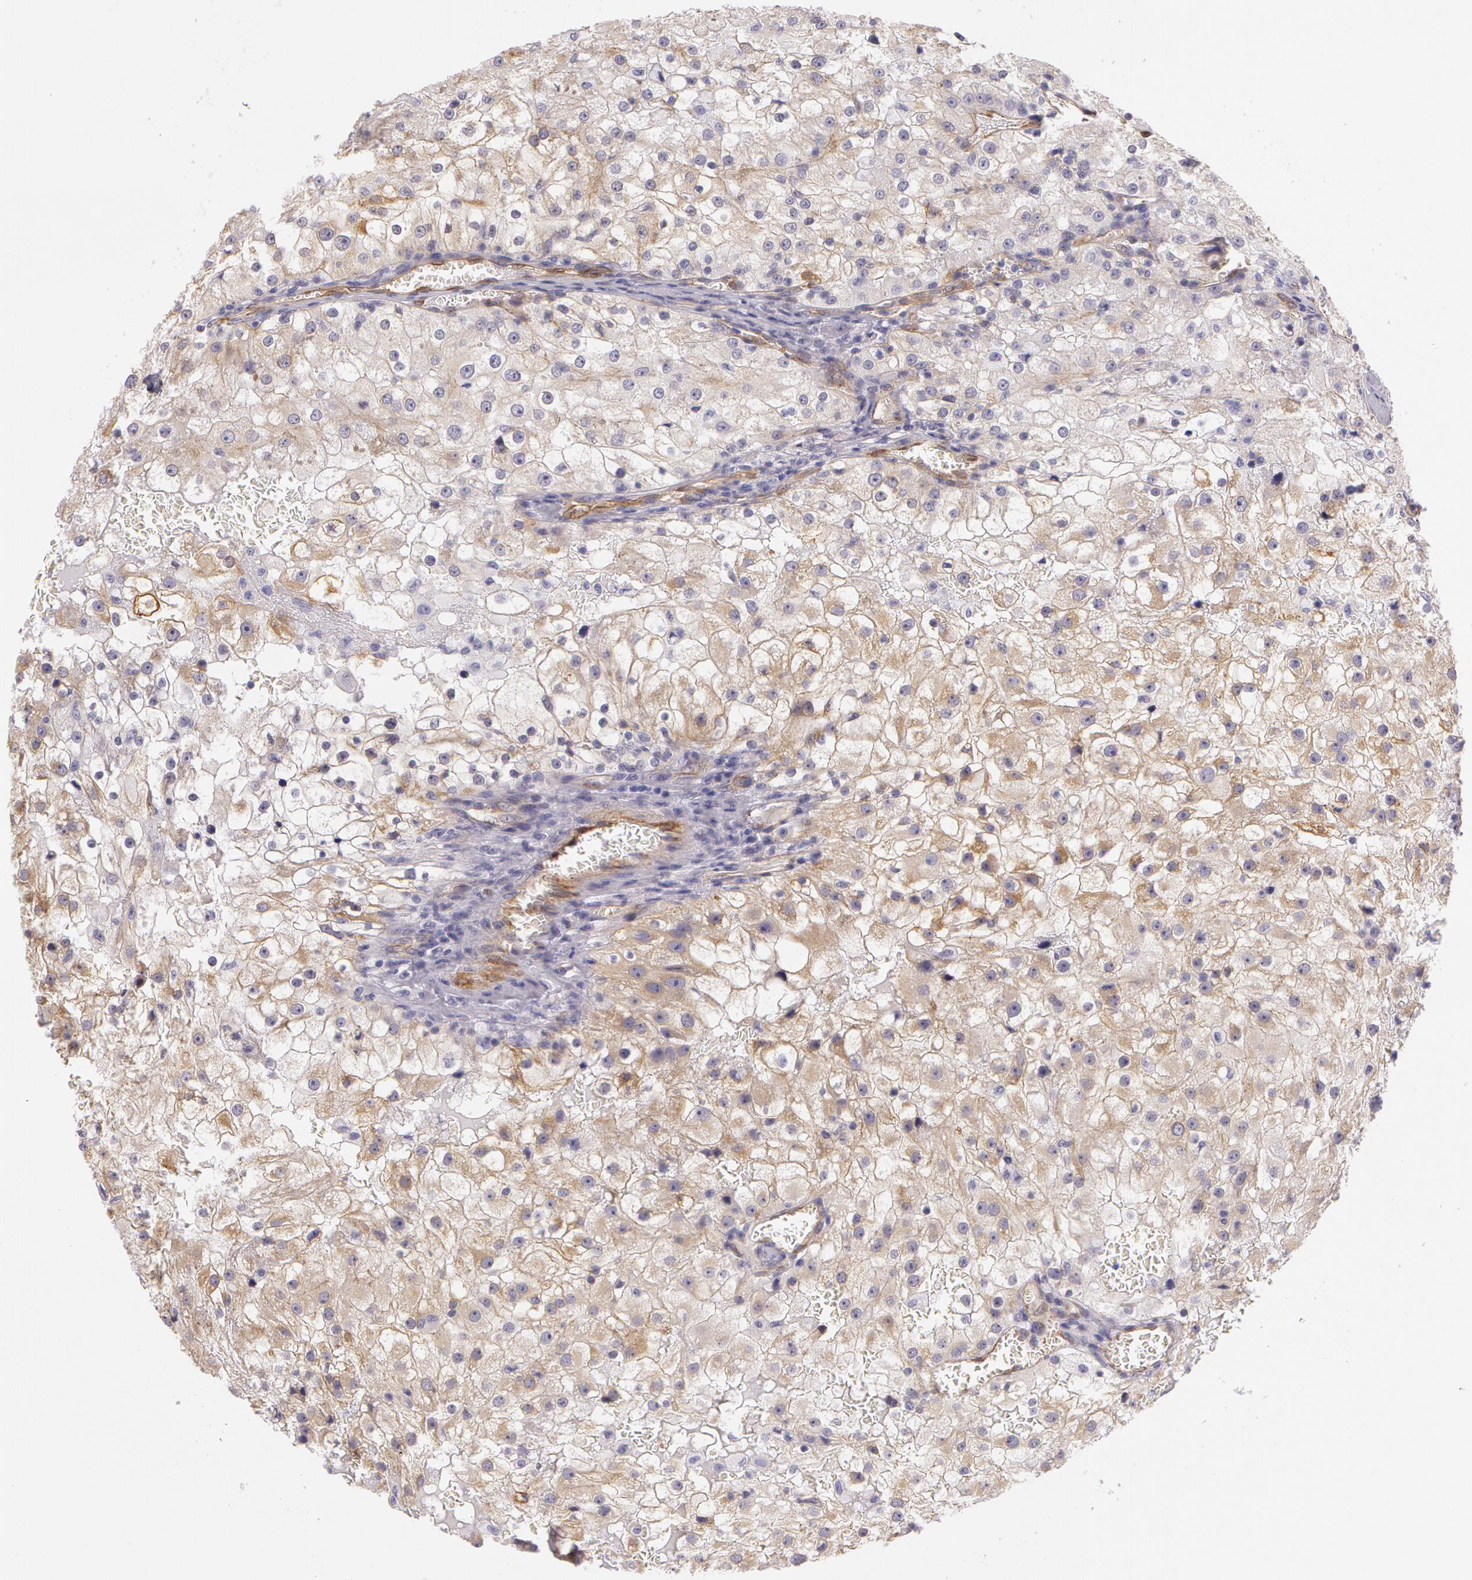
{"staining": {"intensity": "weak", "quantity": "25%-75%", "location": "cytoplasmic/membranous"}, "tissue": "renal cancer", "cell_type": "Tumor cells", "image_type": "cancer", "snomed": [{"axis": "morphology", "description": "Adenocarcinoma, NOS"}, {"axis": "topography", "description": "Kidney"}], "caption": "The histopathology image demonstrates a brown stain indicating the presence of a protein in the cytoplasmic/membranous of tumor cells in renal cancer (adenocarcinoma).", "gene": "APP", "patient": {"sex": "female", "age": 74}}